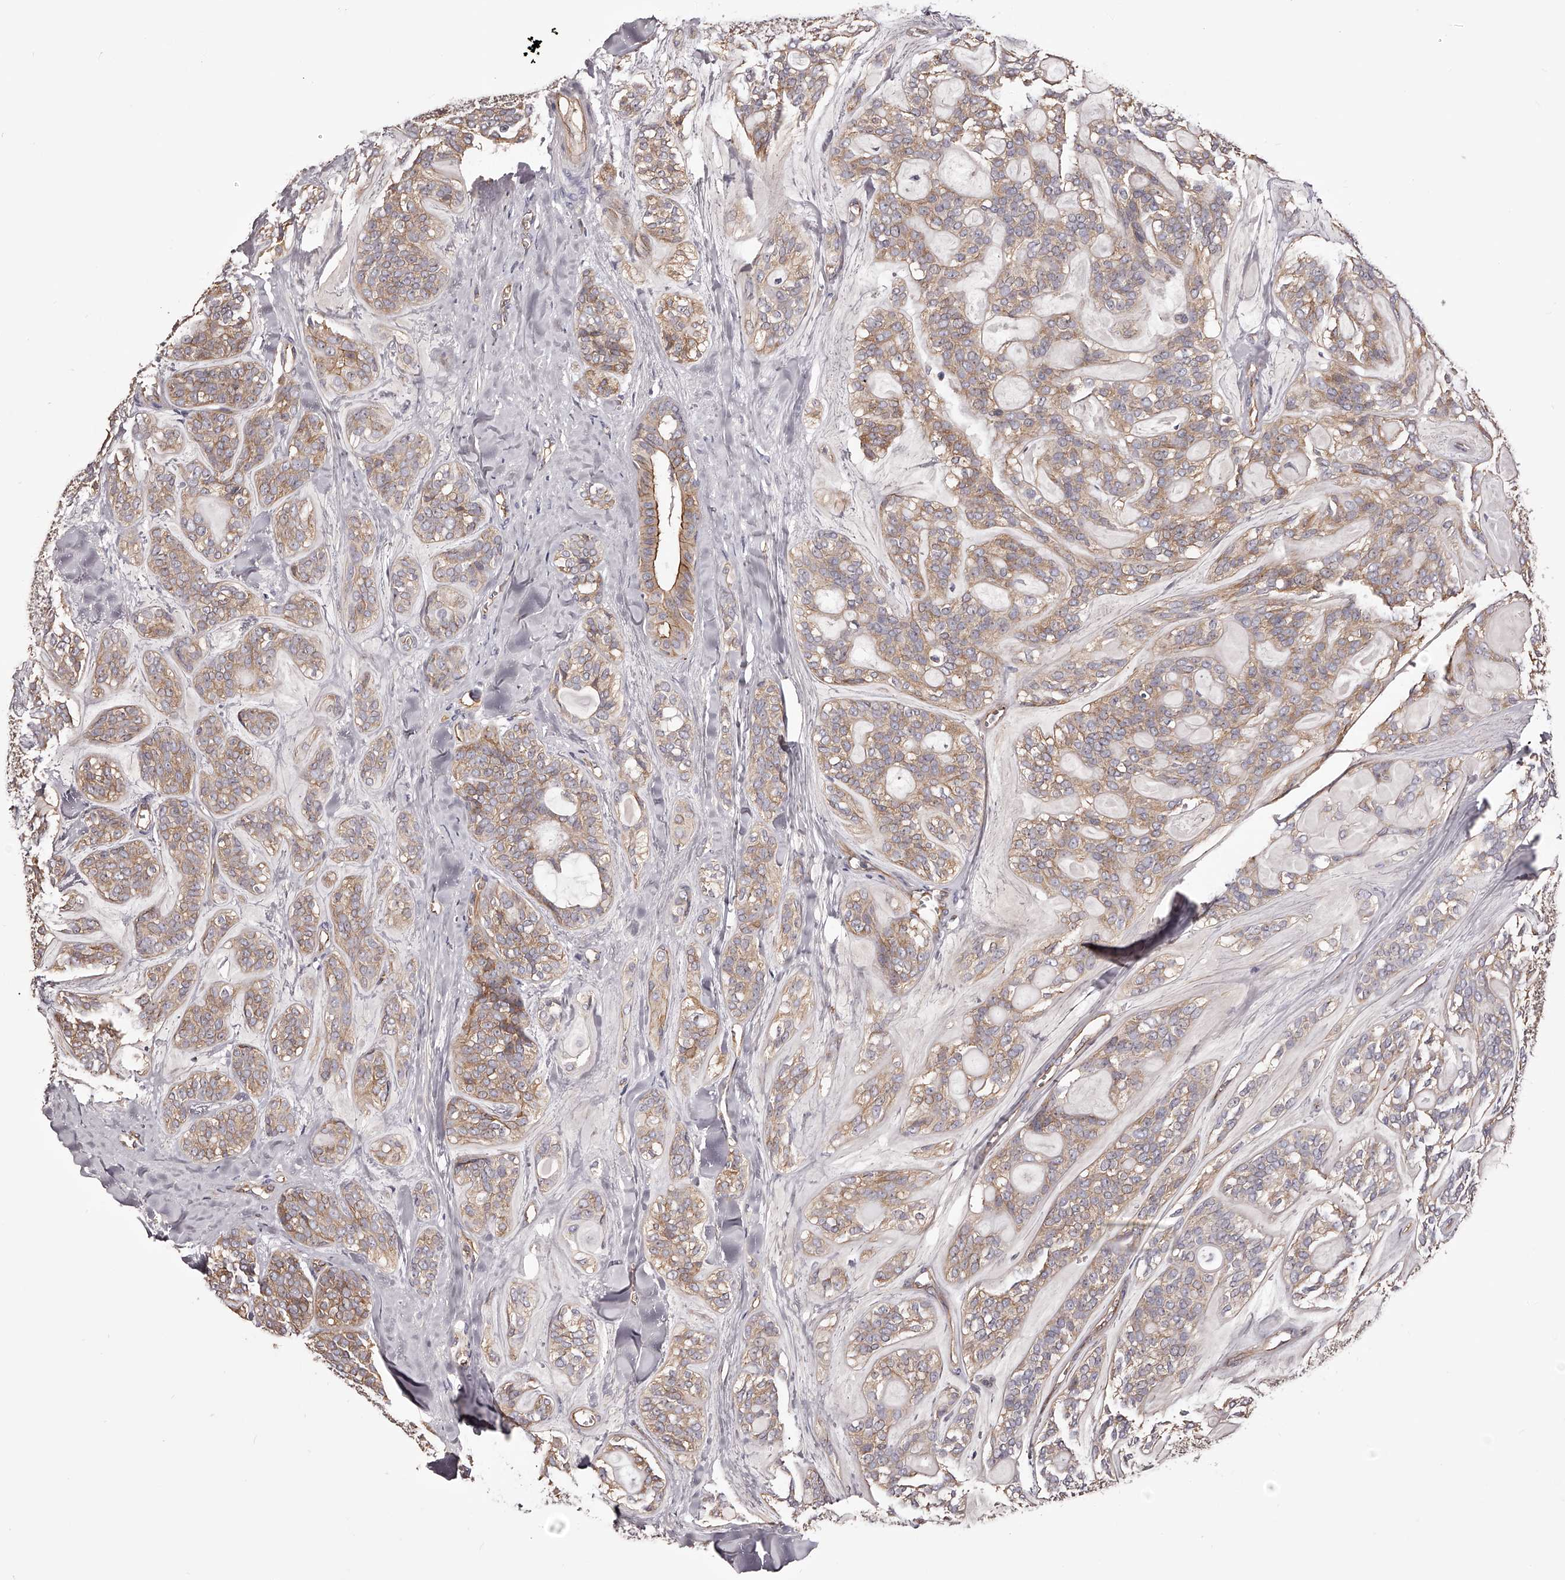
{"staining": {"intensity": "moderate", "quantity": ">75%", "location": "cytoplasmic/membranous"}, "tissue": "head and neck cancer", "cell_type": "Tumor cells", "image_type": "cancer", "snomed": [{"axis": "morphology", "description": "Adenocarcinoma, NOS"}, {"axis": "topography", "description": "Head-Neck"}], "caption": "Immunohistochemistry (IHC) photomicrograph of head and neck cancer (adenocarcinoma) stained for a protein (brown), which shows medium levels of moderate cytoplasmic/membranous staining in about >75% of tumor cells.", "gene": "LTV1", "patient": {"sex": "male", "age": 66}}